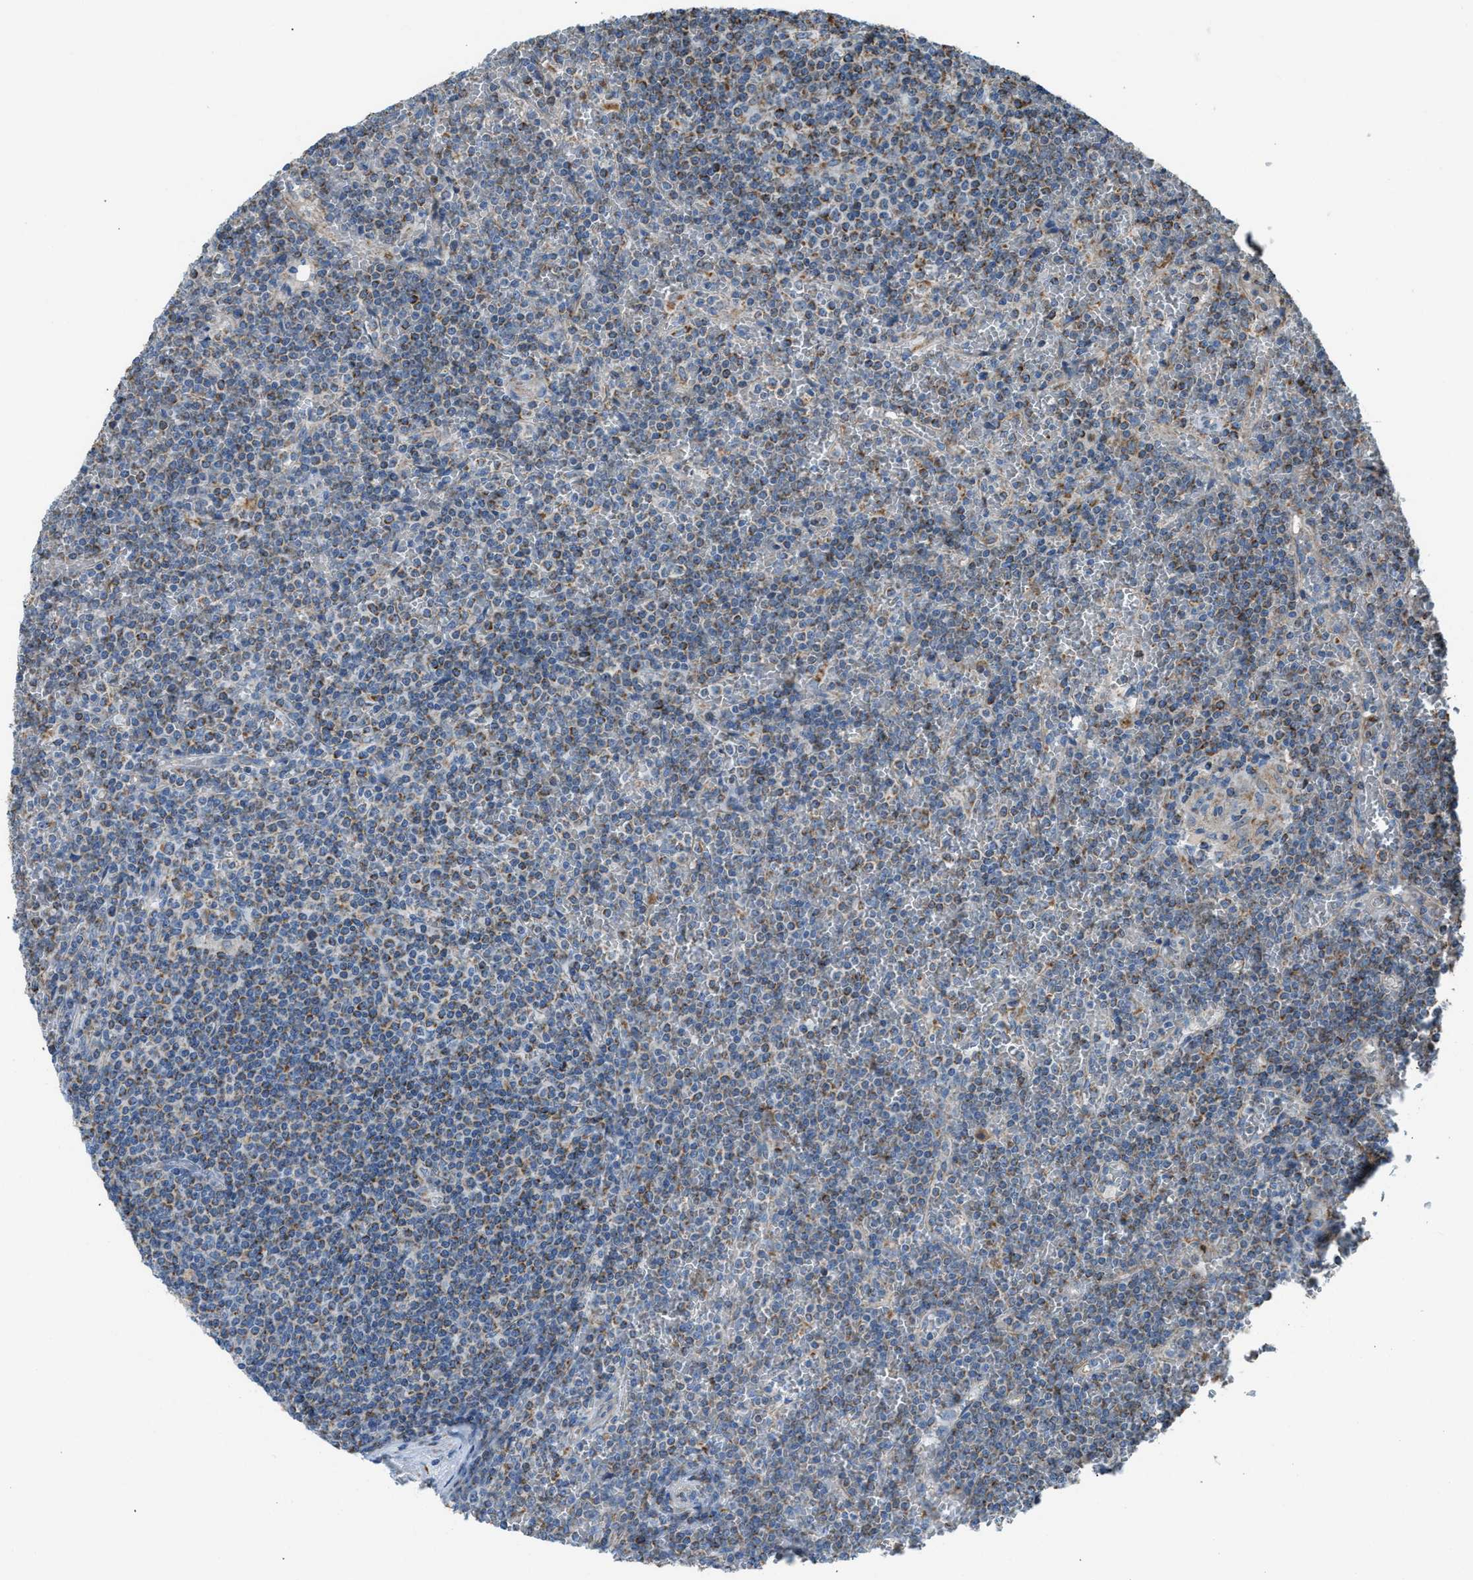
{"staining": {"intensity": "moderate", "quantity": "<25%", "location": "cytoplasmic/membranous"}, "tissue": "lymphoma", "cell_type": "Tumor cells", "image_type": "cancer", "snomed": [{"axis": "morphology", "description": "Malignant lymphoma, non-Hodgkin's type, Low grade"}, {"axis": "topography", "description": "Spleen"}], "caption": "A brown stain labels moderate cytoplasmic/membranous expression of a protein in human lymphoma tumor cells.", "gene": "SMIM20", "patient": {"sex": "female", "age": 19}}